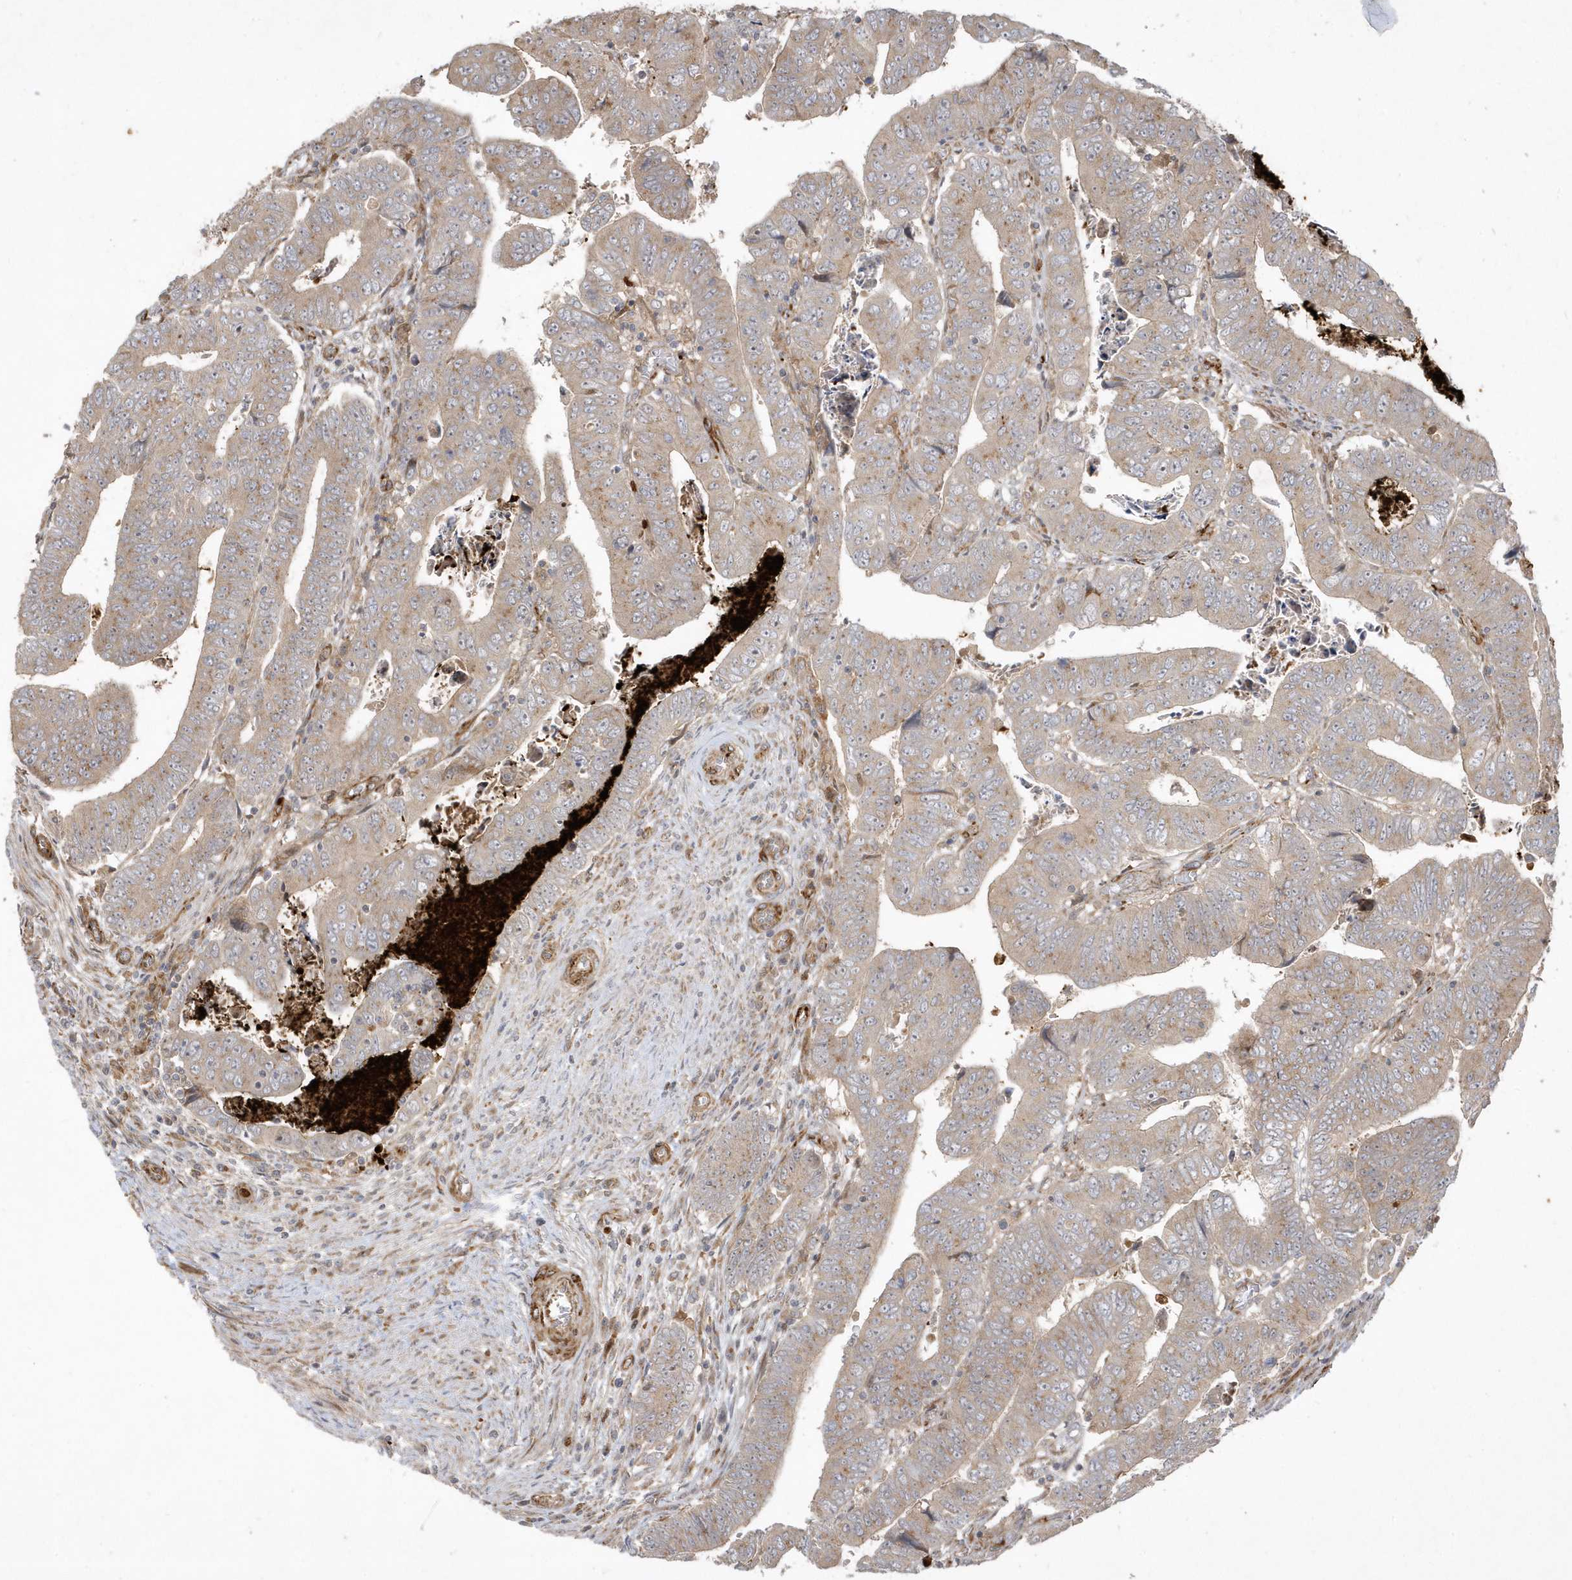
{"staining": {"intensity": "weak", "quantity": "25%-75%", "location": "cytoplasmic/membranous"}, "tissue": "colorectal cancer", "cell_type": "Tumor cells", "image_type": "cancer", "snomed": [{"axis": "morphology", "description": "Normal tissue, NOS"}, {"axis": "morphology", "description": "Adenocarcinoma, NOS"}, {"axis": "topography", "description": "Rectum"}], "caption": "Immunohistochemical staining of human colorectal adenocarcinoma exhibits low levels of weak cytoplasmic/membranous protein staining in approximately 25%-75% of tumor cells. Nuclei are stained in blue.", "gene": "IFT57", "patient": {"sex": "female", "age": 65}}